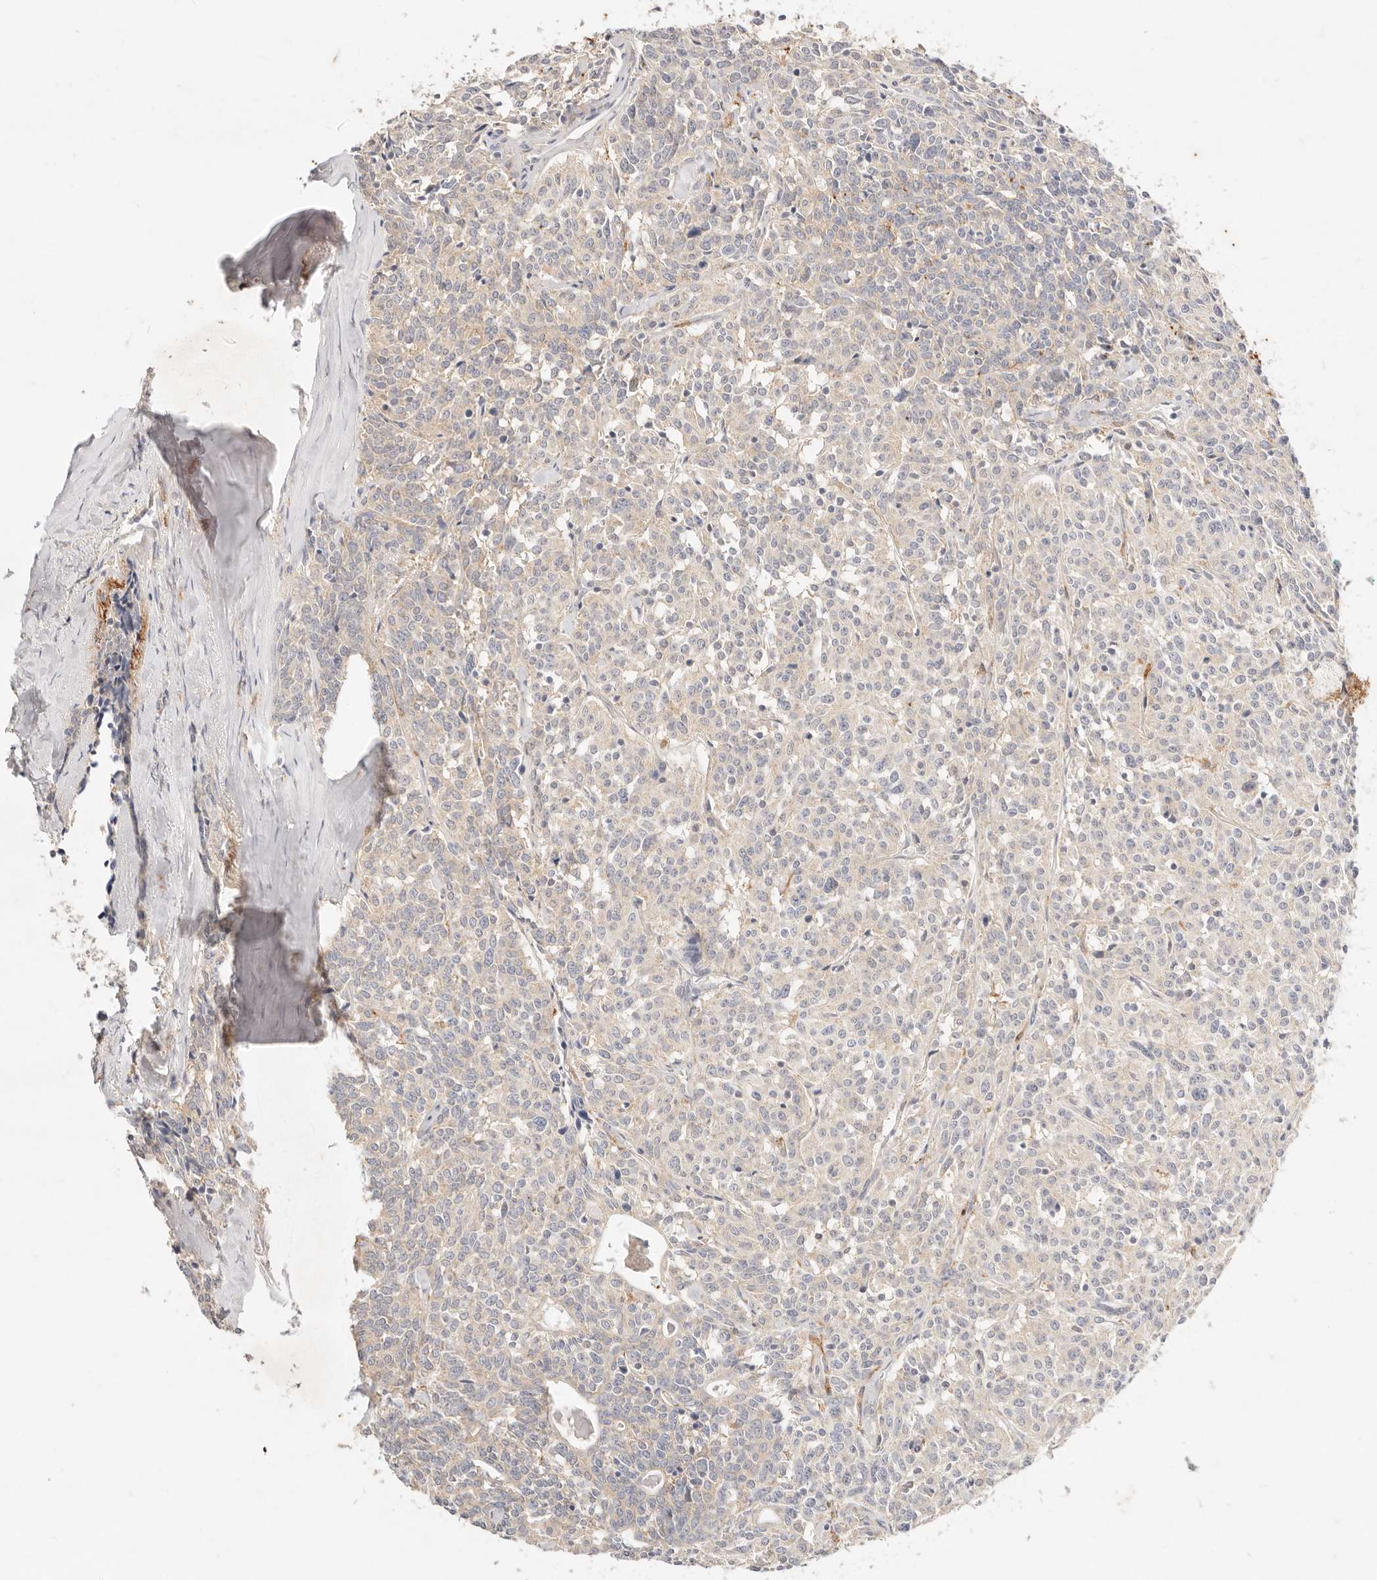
{"staining": {"intensity": "negative", "quantity": "none", "location": "none"}, "tissue": "carcinoid", "cell_type": "Tumor cells", "image_type": "cancer", "snomed": [{"axis": "morphology", "description": "Carcinoid, malignant, NOS"}, {"axis": "topography", "description": "Lung"}], "caption": "High magnification brightfield microscopy of carcinoid (malignant) stained with DAB (3,3'-diaminobenzidine) (brown) and counterstained with hematoxylin (blue): tumor cells show no significant staining.", "gene": "HK2", "patient": {"sex": "female", "age": 46}}